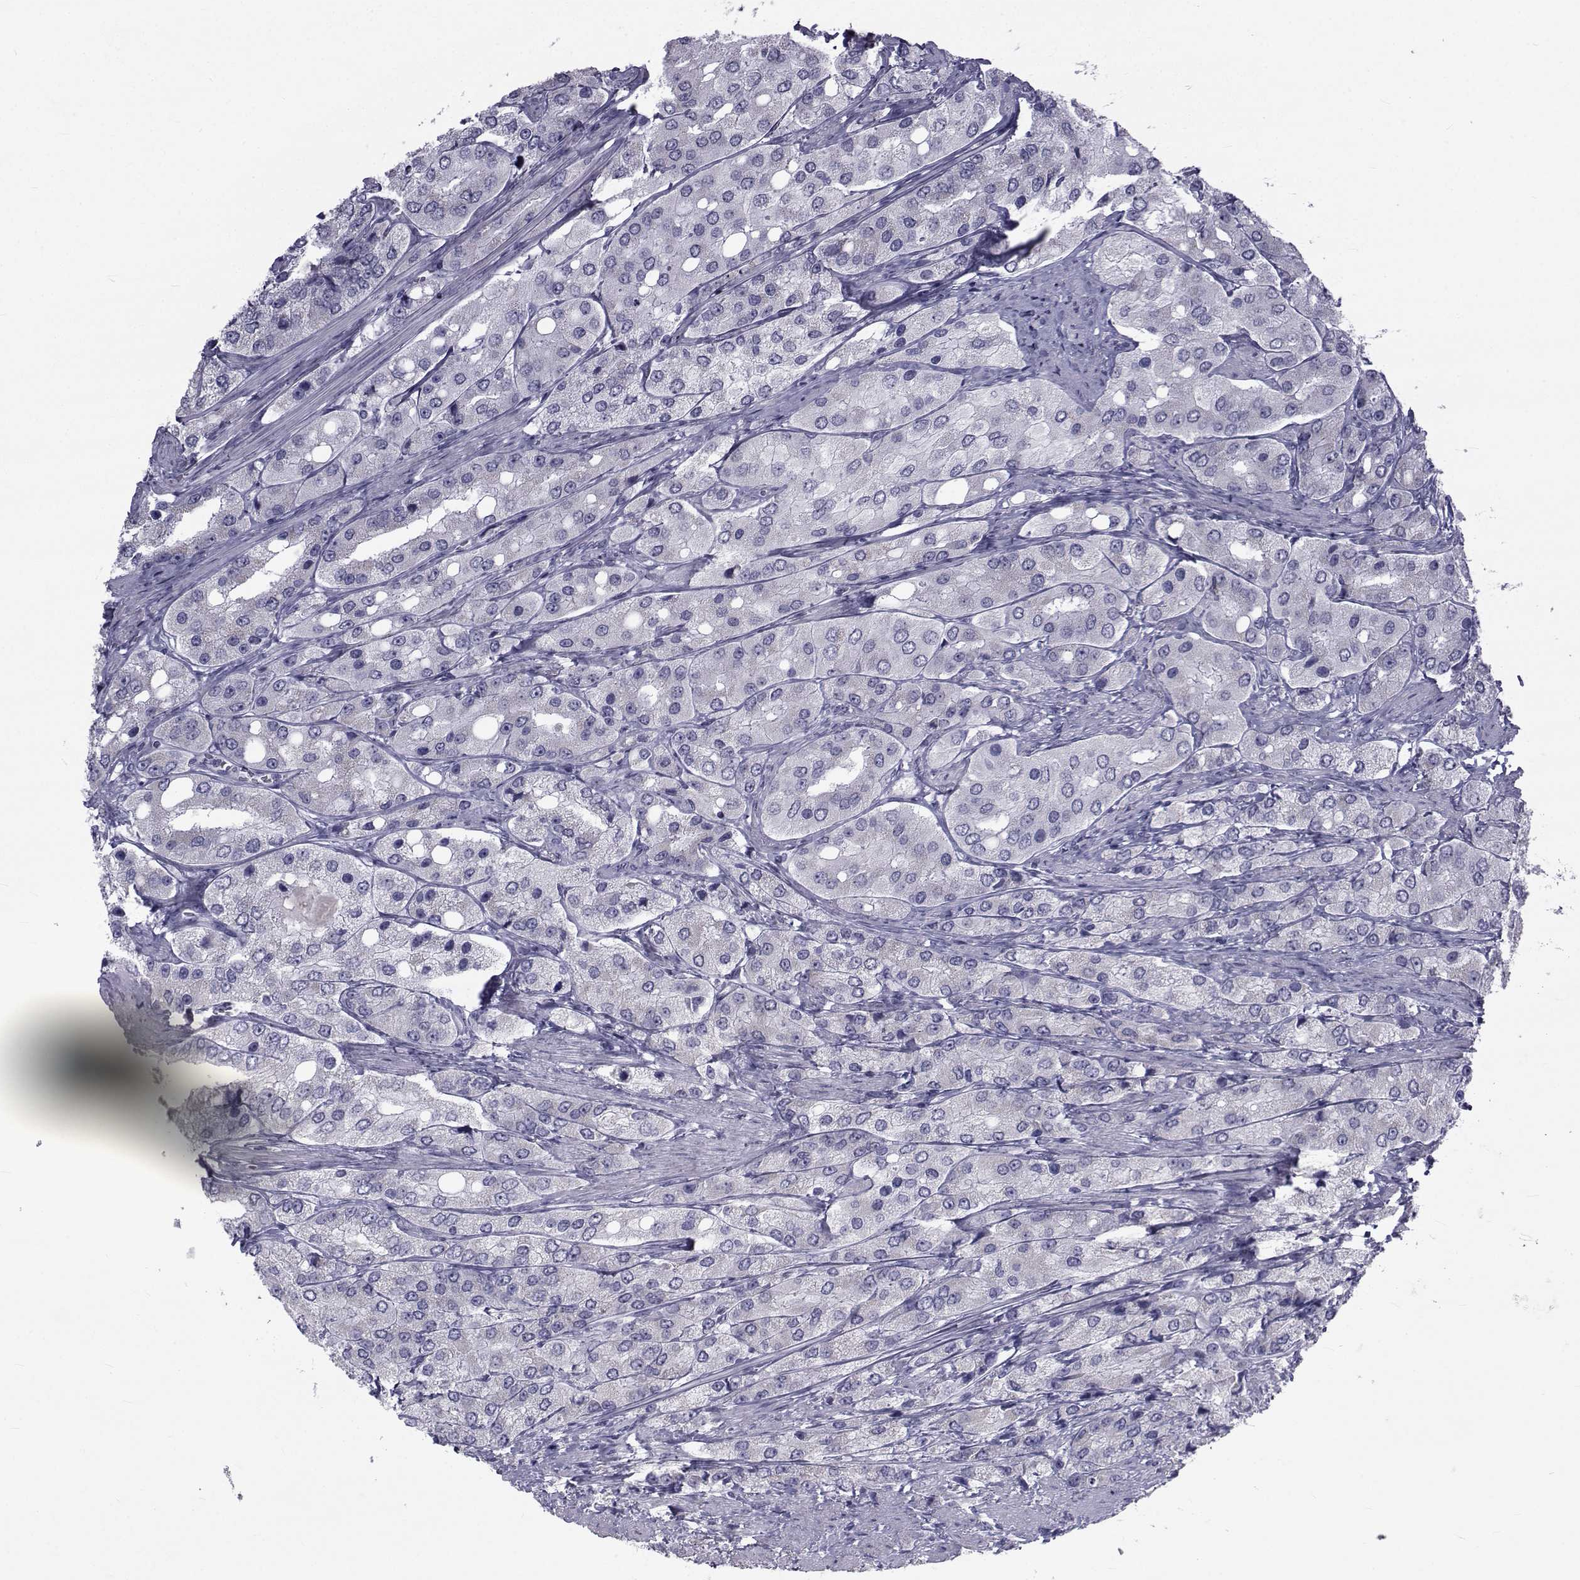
{"staining": {"intensity": "negative", "quantity": "none", "location": "none"}, "tissue": "prostate cancer", "cell_type": "Tumor cells", "image_type": "cancer", "snomed": [{"axis": "morphology", "description": "Adenocarcinoma, Low grade"}, {"axis": "topography", "description": "Prostate"}], "caption": "DAB immunohistochemical staining of human prostate low-grade adenocarcinoma demonstrates no significant staining in tumor cells.", "gene": "FDXR", "patient": {"sex": "male", "age": 69}}